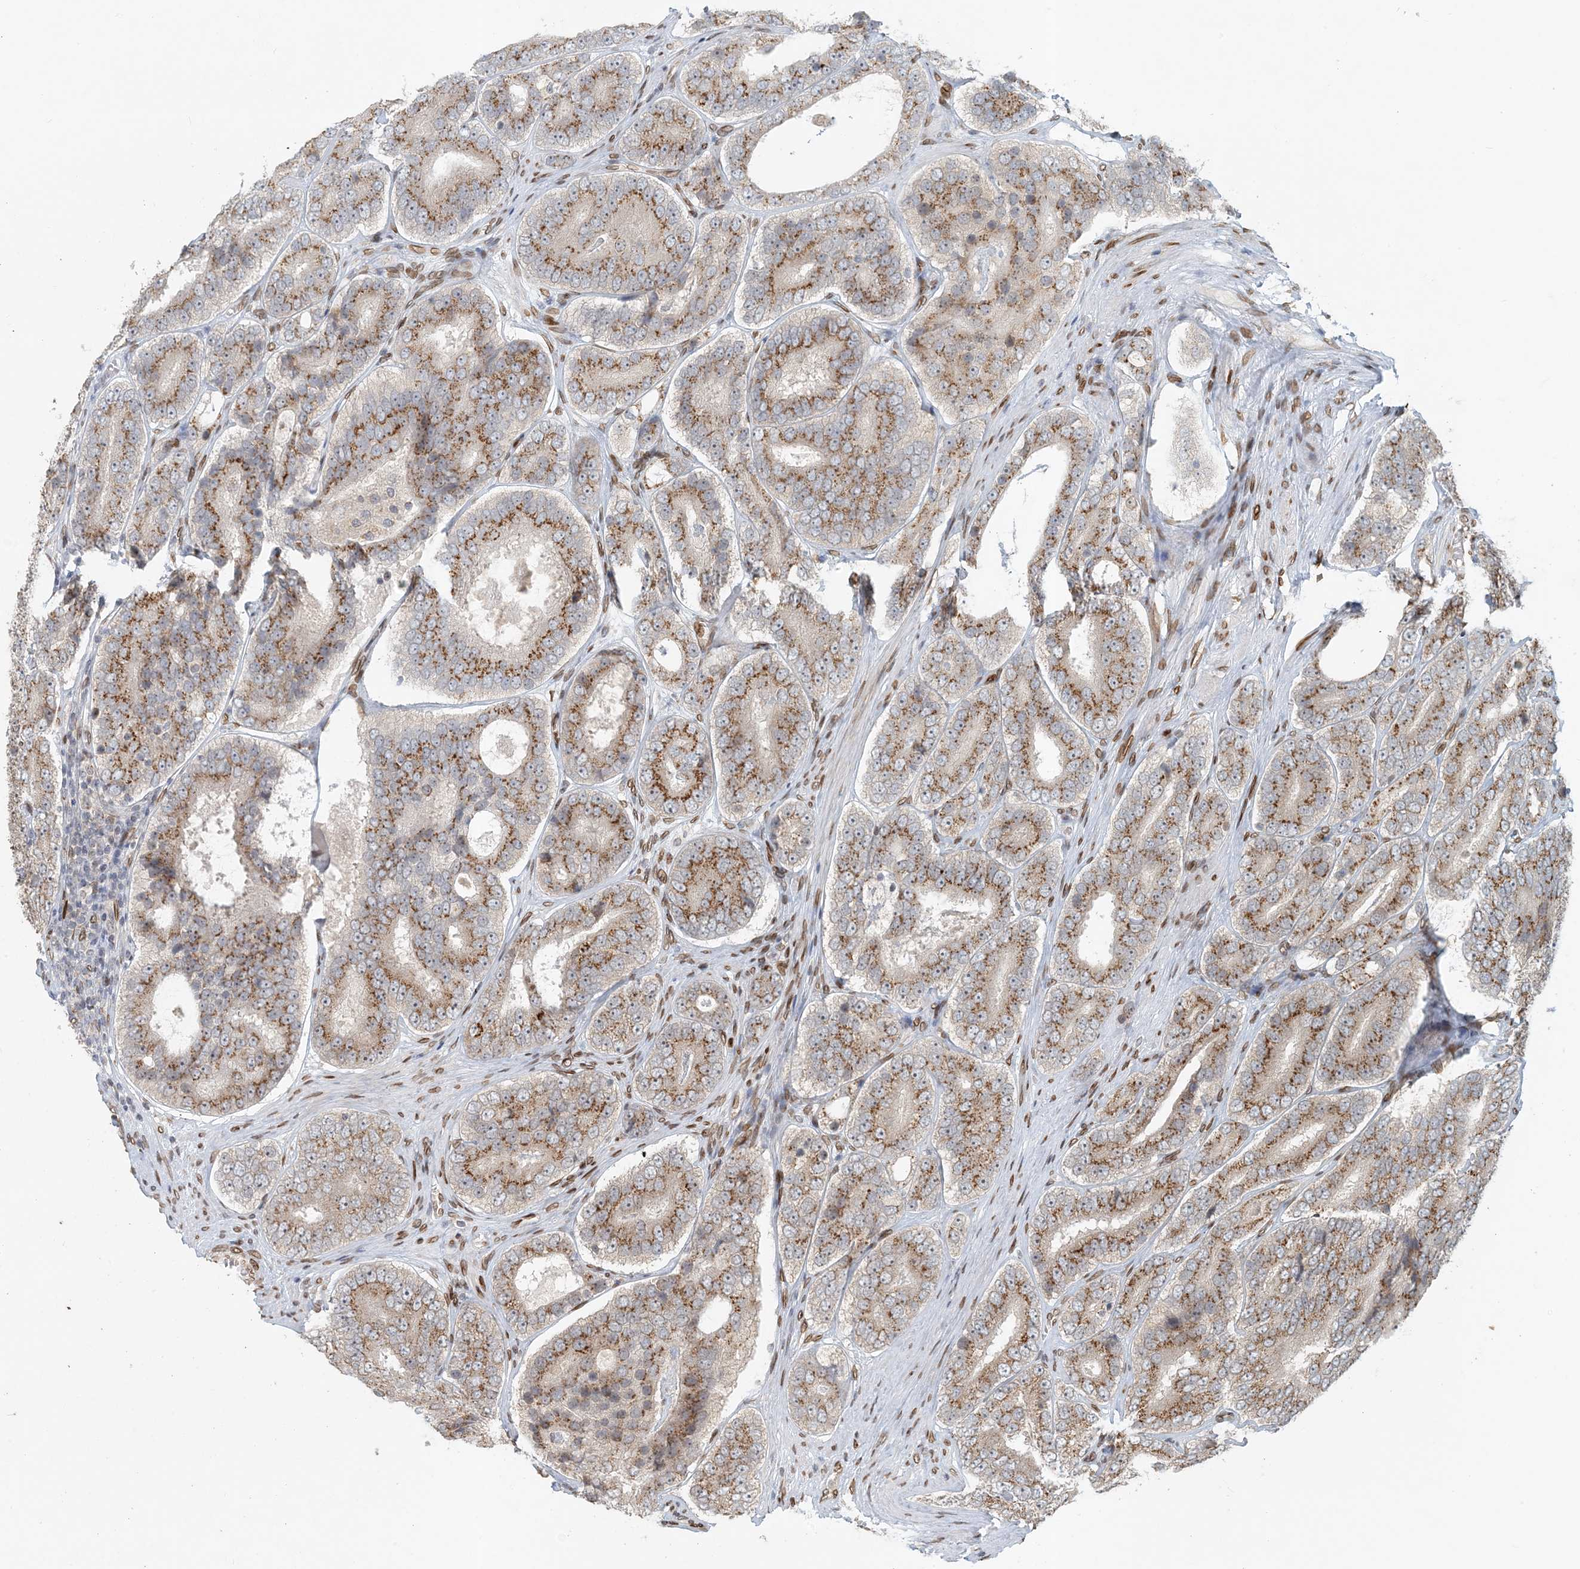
{"staining": {"intensity": "moderate", "quantity": ">75%", "location": "cytoplasmic/membranous"}, "tissue": "prostate cancer", "cell_type": "Tumor cells", "image_type": "cancer", "snomed": [{"axis": "morphology", "description": "Adenocarcinoma, High grade"}, {"axis": "topography", "description": "Prostate"}], "caption": "This is an image of IHC staining of prostate cancer (high-grade adenocarcinoma), which shows moderate expression in the cytoplasmic/membranous of tumor cells.", "gene": "SLC35A2", "patient": {"sex": "male", "age": 56}}